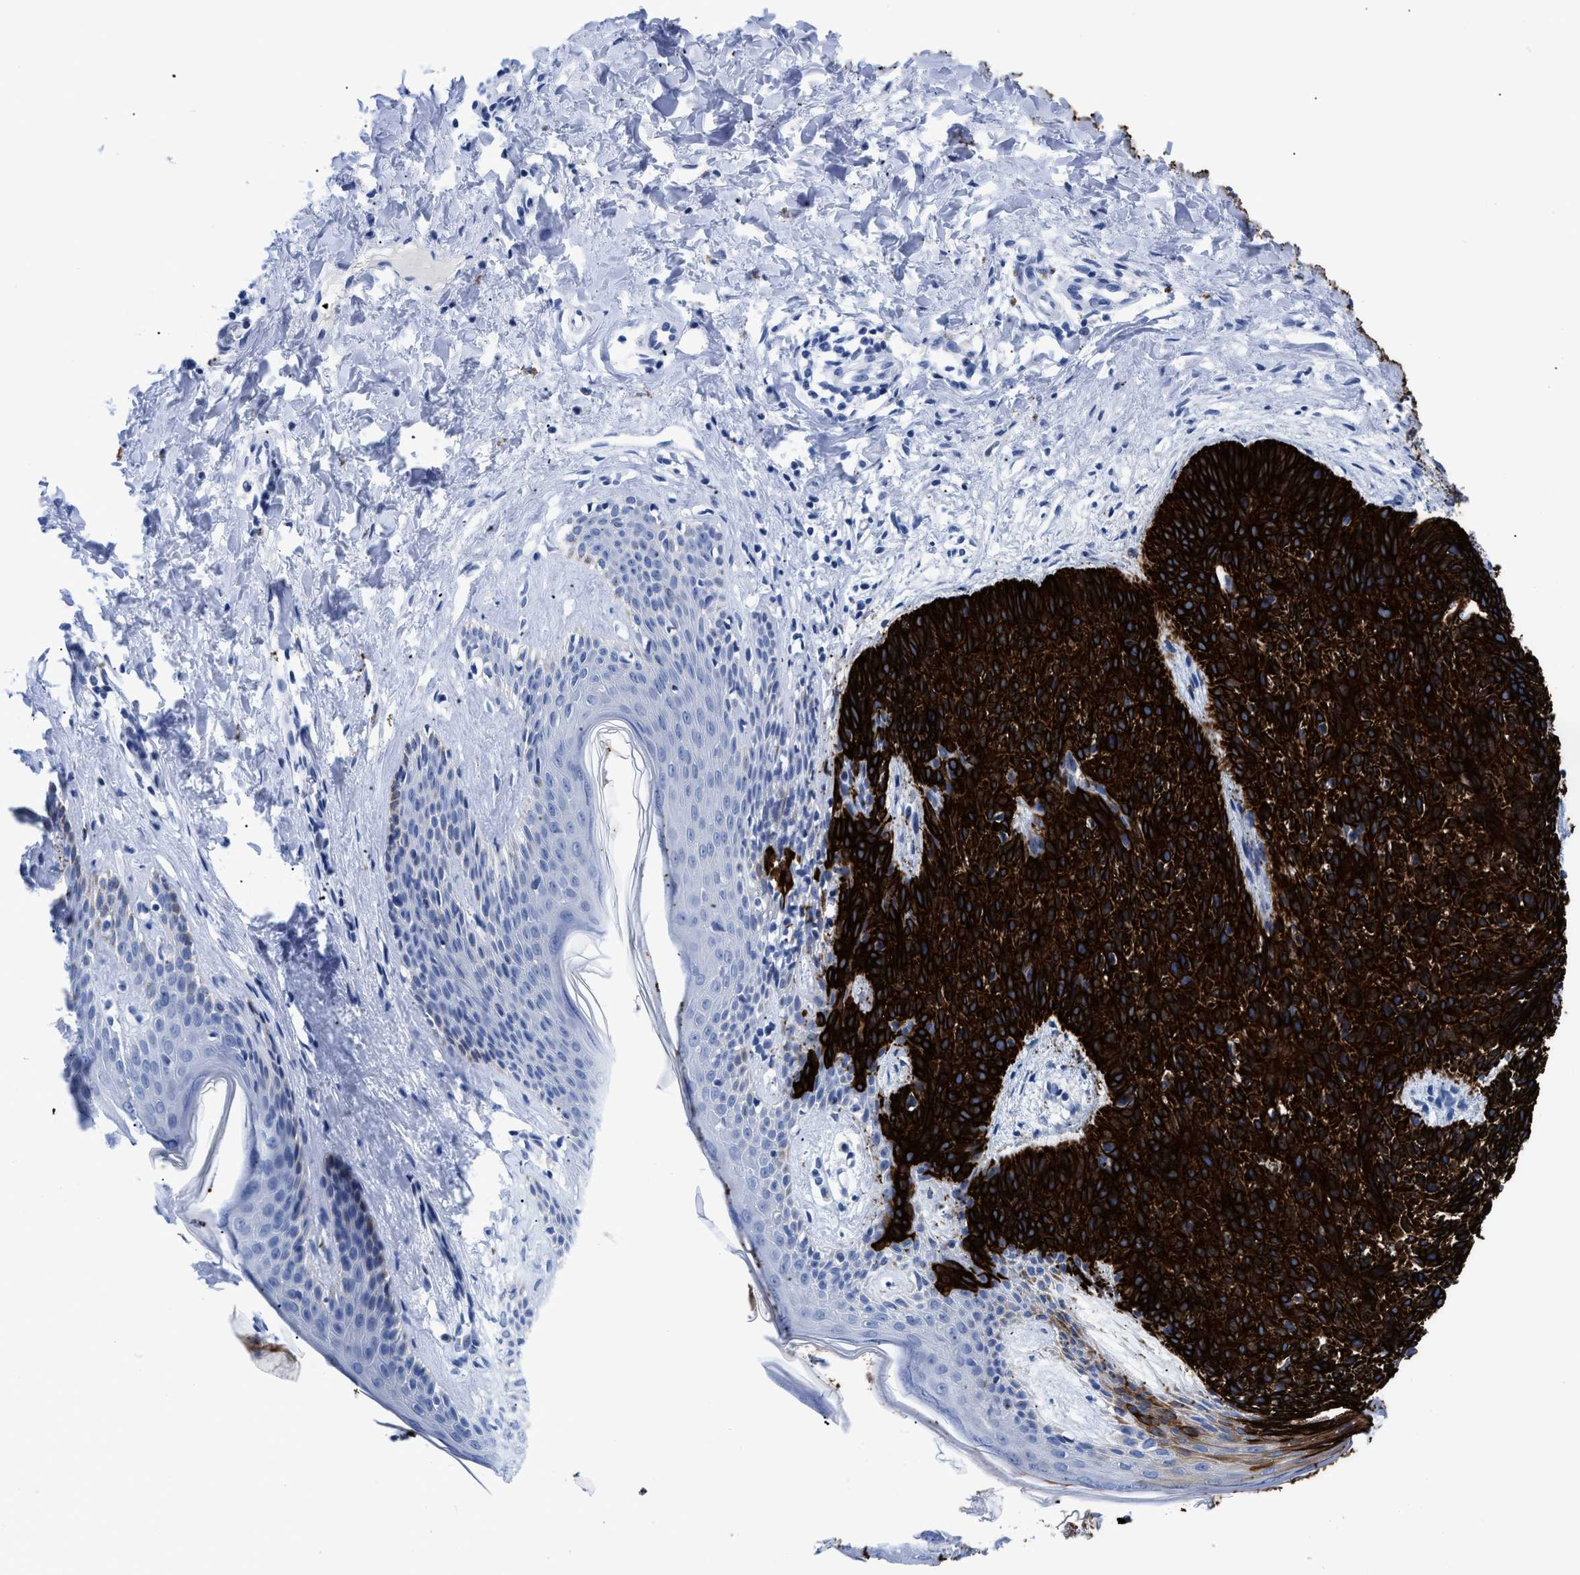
{"staining": {"intensity": "strong", "quantity": ">75%", "location": "cytoplasmic/membranous"}, "tissue": "skin cancer", "cell_type": "Tumor cells", "image_type": "cancer", "snomed": [{"axis": "morphology", "description": "Basal cell carcinoma"}, {"axis": "topography", "description": "Skin"}], "caption": "This is an image of IHC staining of skin cancer, which shows strong positivity in the cytoplasmic/membranous of tumor cells.", "gene": "DUSP26", "patient": {"sex": "male", "age": 60}}